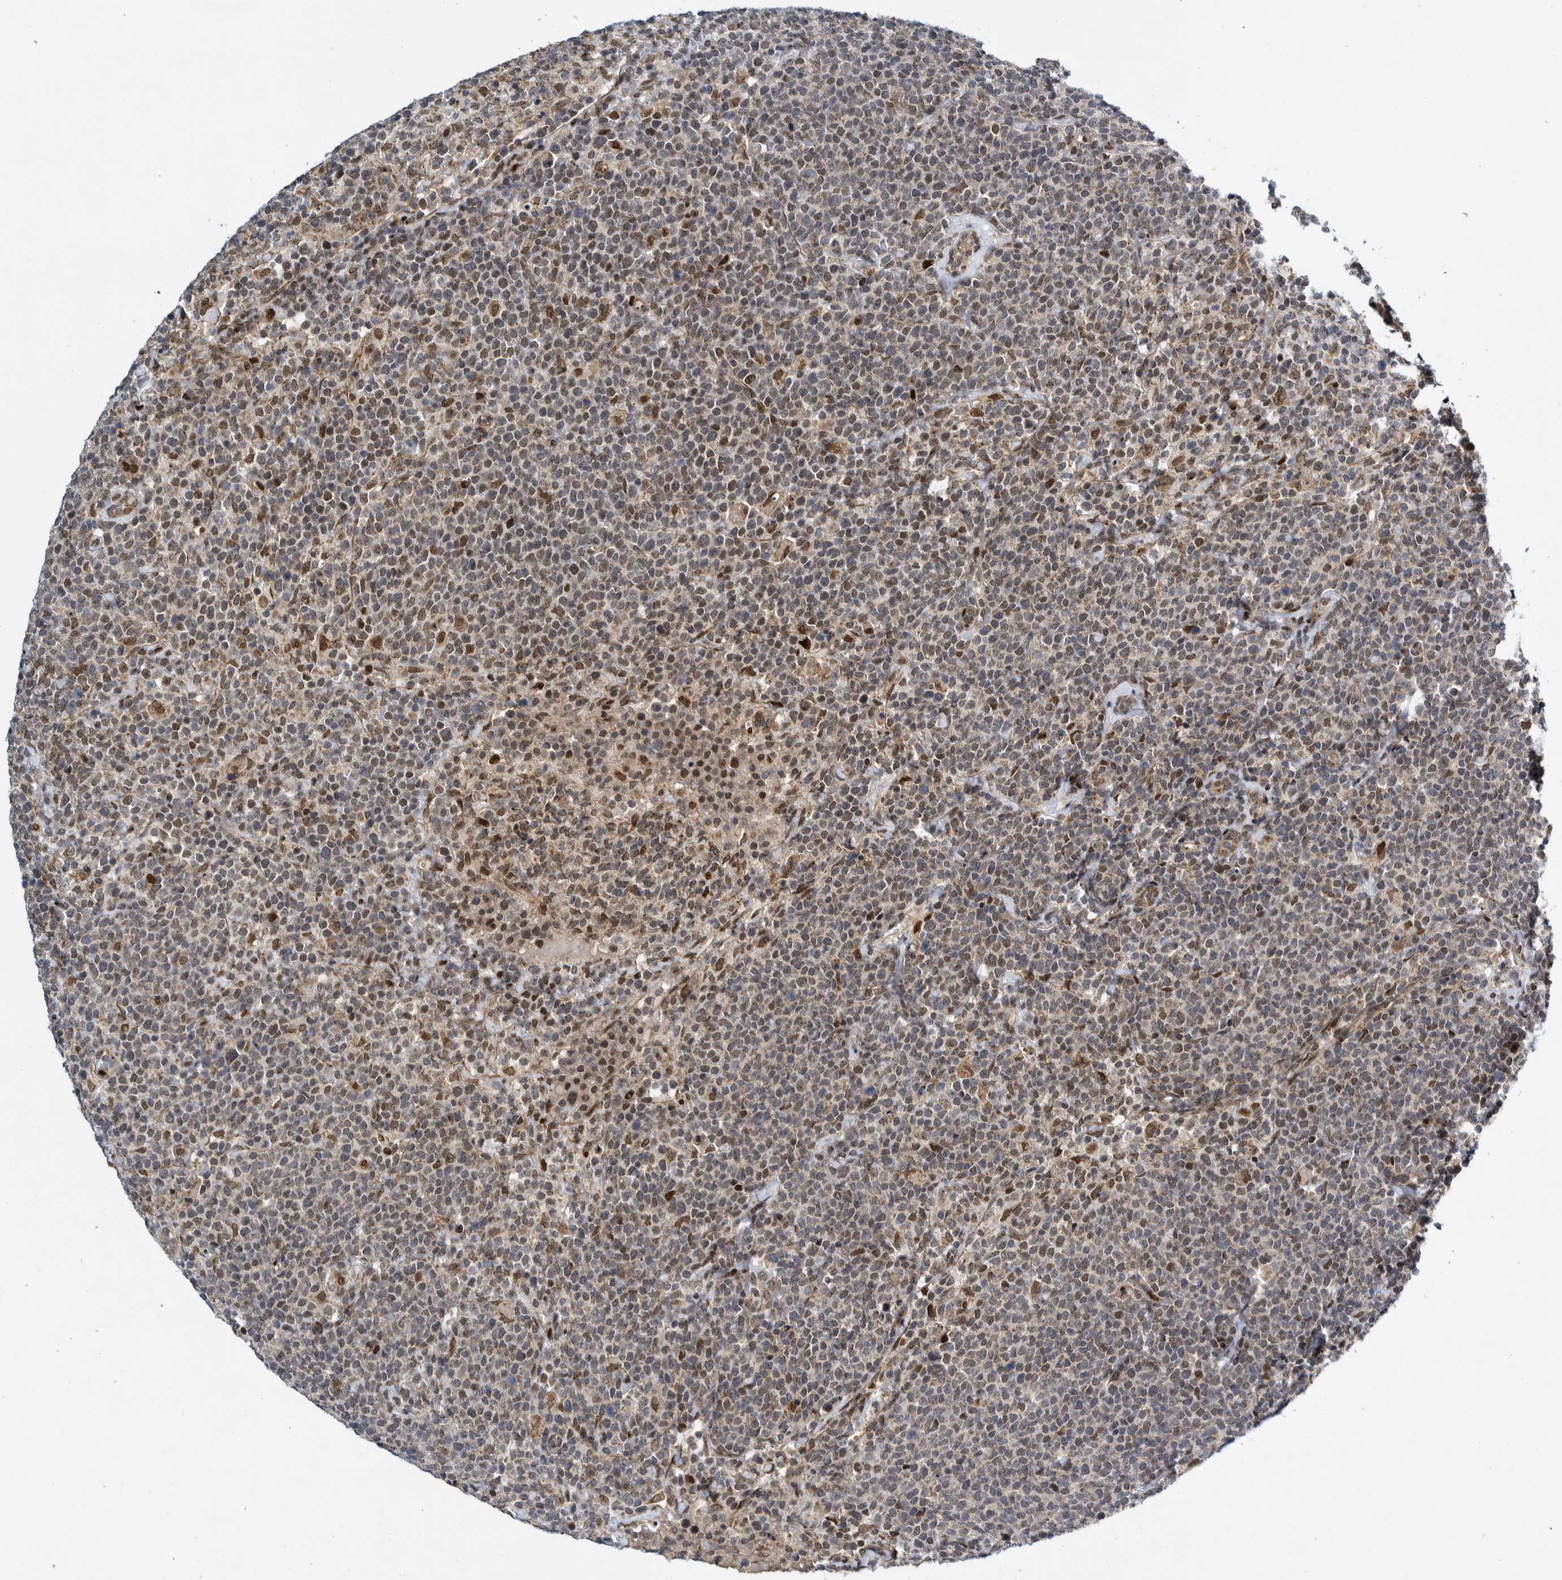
{"staining": {"intensity": "strong", "quantity": "25%-75%", "location": "nuclear"}, "tissue": "lymphoma", "cell_type": "Tumor cells", "image_type": "cancer", "snomed": [{"axis": "morphology", "description": "Malignant lymphoma, non-Hodgkin's type, High grade"}, {"axis": "topography", "description": "Lymph node"}], "caption": "Immunohistochemical staining of malignant lymphoma, non-Hodgkin's type (high-grade) shows strong nuclear protein positivity in about 25%-75% of tumor cells.", "gene": "CCDC57", "patient": {"sex": "male", "age": 61}}